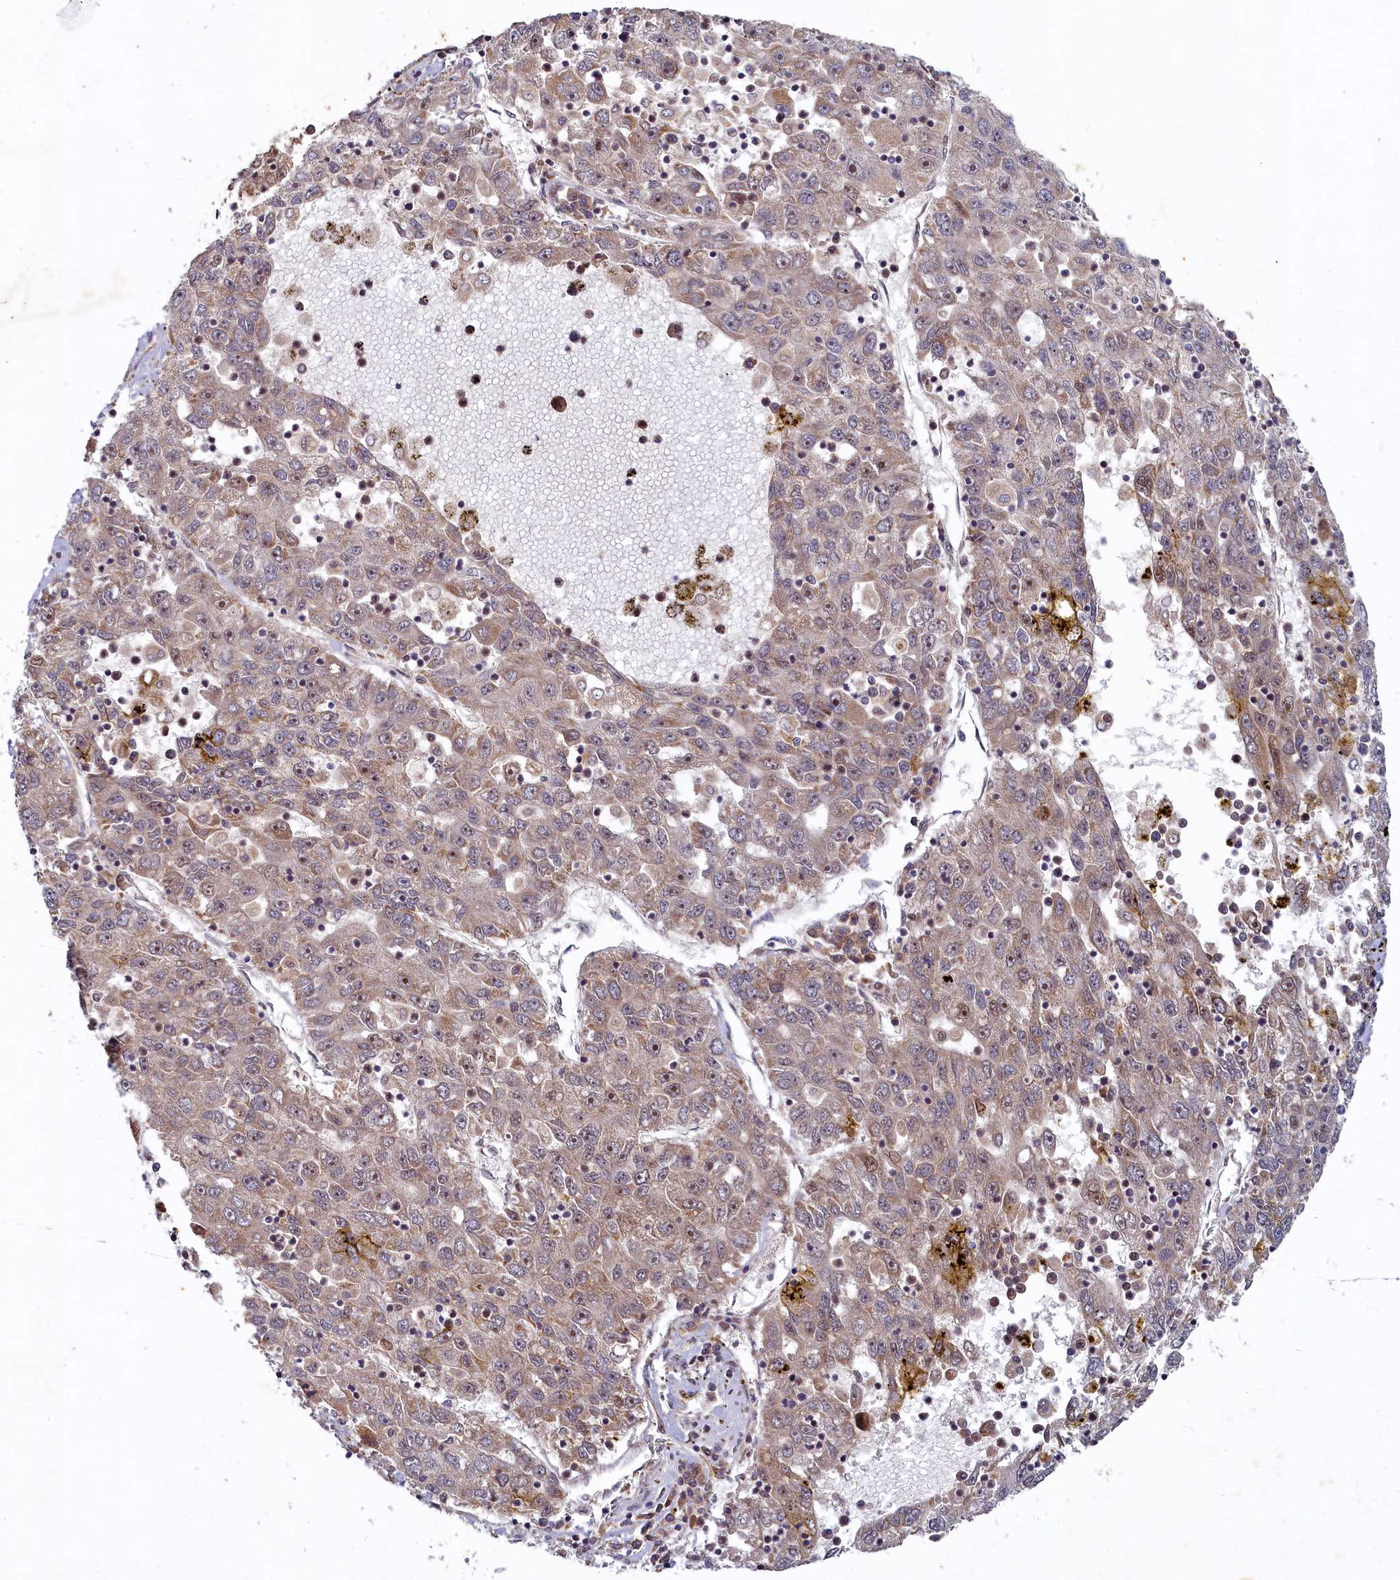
{"staining": {"intensity": "weak", "quantity": ">75%", "location": "cytoplasmic/membranous"}, "tissue": "liver cancer", "cell_type": "Tumor cells", "image_type": "cancer", "snomed": [{"axis": "morphology", "description": "Carcinoma, Hepatocellular, NOS"}, {"axis": "topography", "description": "Liver"}], "caption": "A high-resolution photomicrograph shows immunohistochemistry staining of liver hepatocellular carcinoma, which reveals weak cytoplasmic/membranous positivity in approximately >75% of tumor cells.", "gene": "CEP20", "patient": {"sex": "male", "age": 49}}